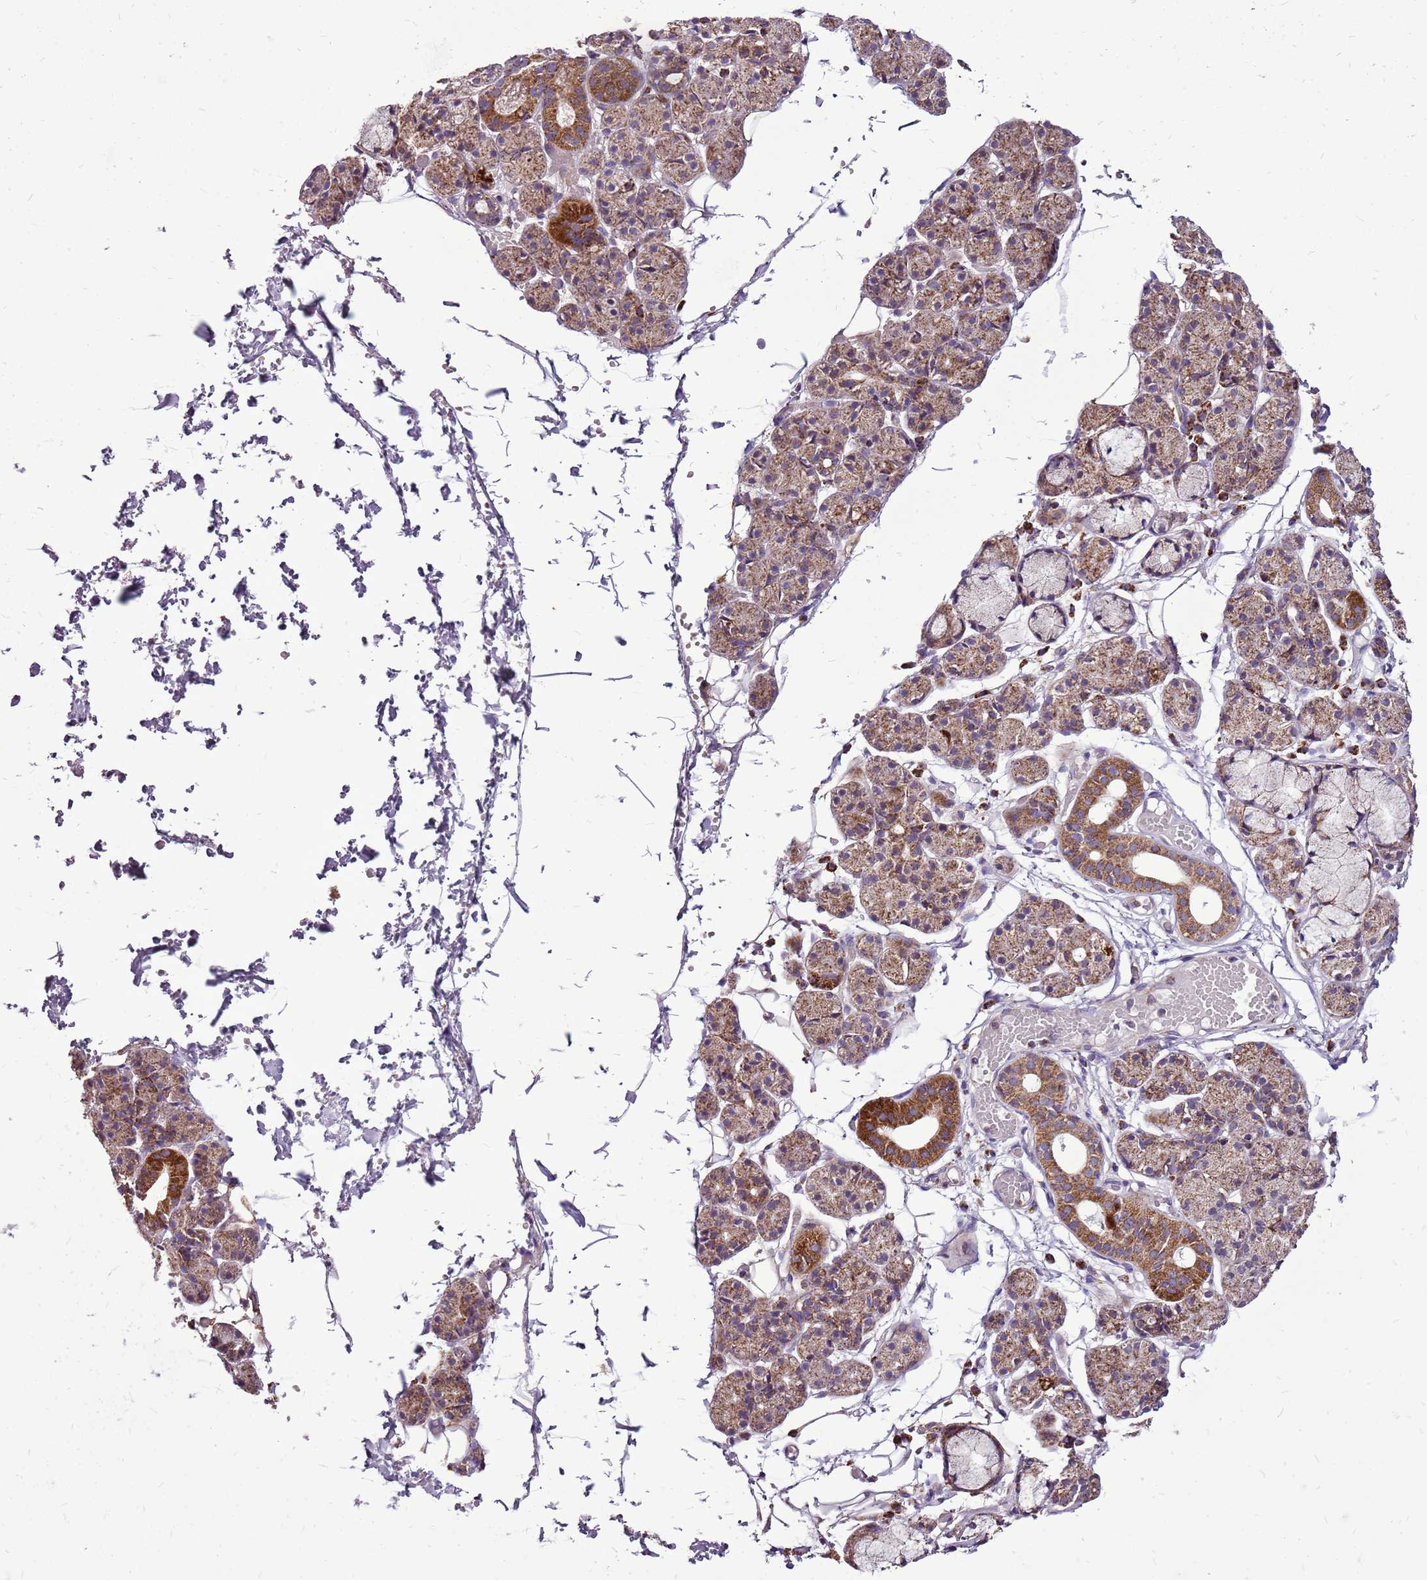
{"staining": {"intensity": "moderate", "quantity": ">75%", "location": "cytoplasmic/membranous"}, "tissue": "salivary gland", "cell_type": "Glandular cells", "image_type": "normal", "snomed": [{"axis": "morphology", "description": "Normal tissue, NOS"}, {"axis": "topography", "description": "Salivary gland"}], "caption": "Immunohistochemical staining of normal human salivary gland reveals medium levels of moderate cytoplasmic/membranous staining in about >75% of glandular cells. (Brightfield microscopy of DAB IHC at high magnification).", "gene": "GCDH", "patient": {"sex": "male", "age": 63}}